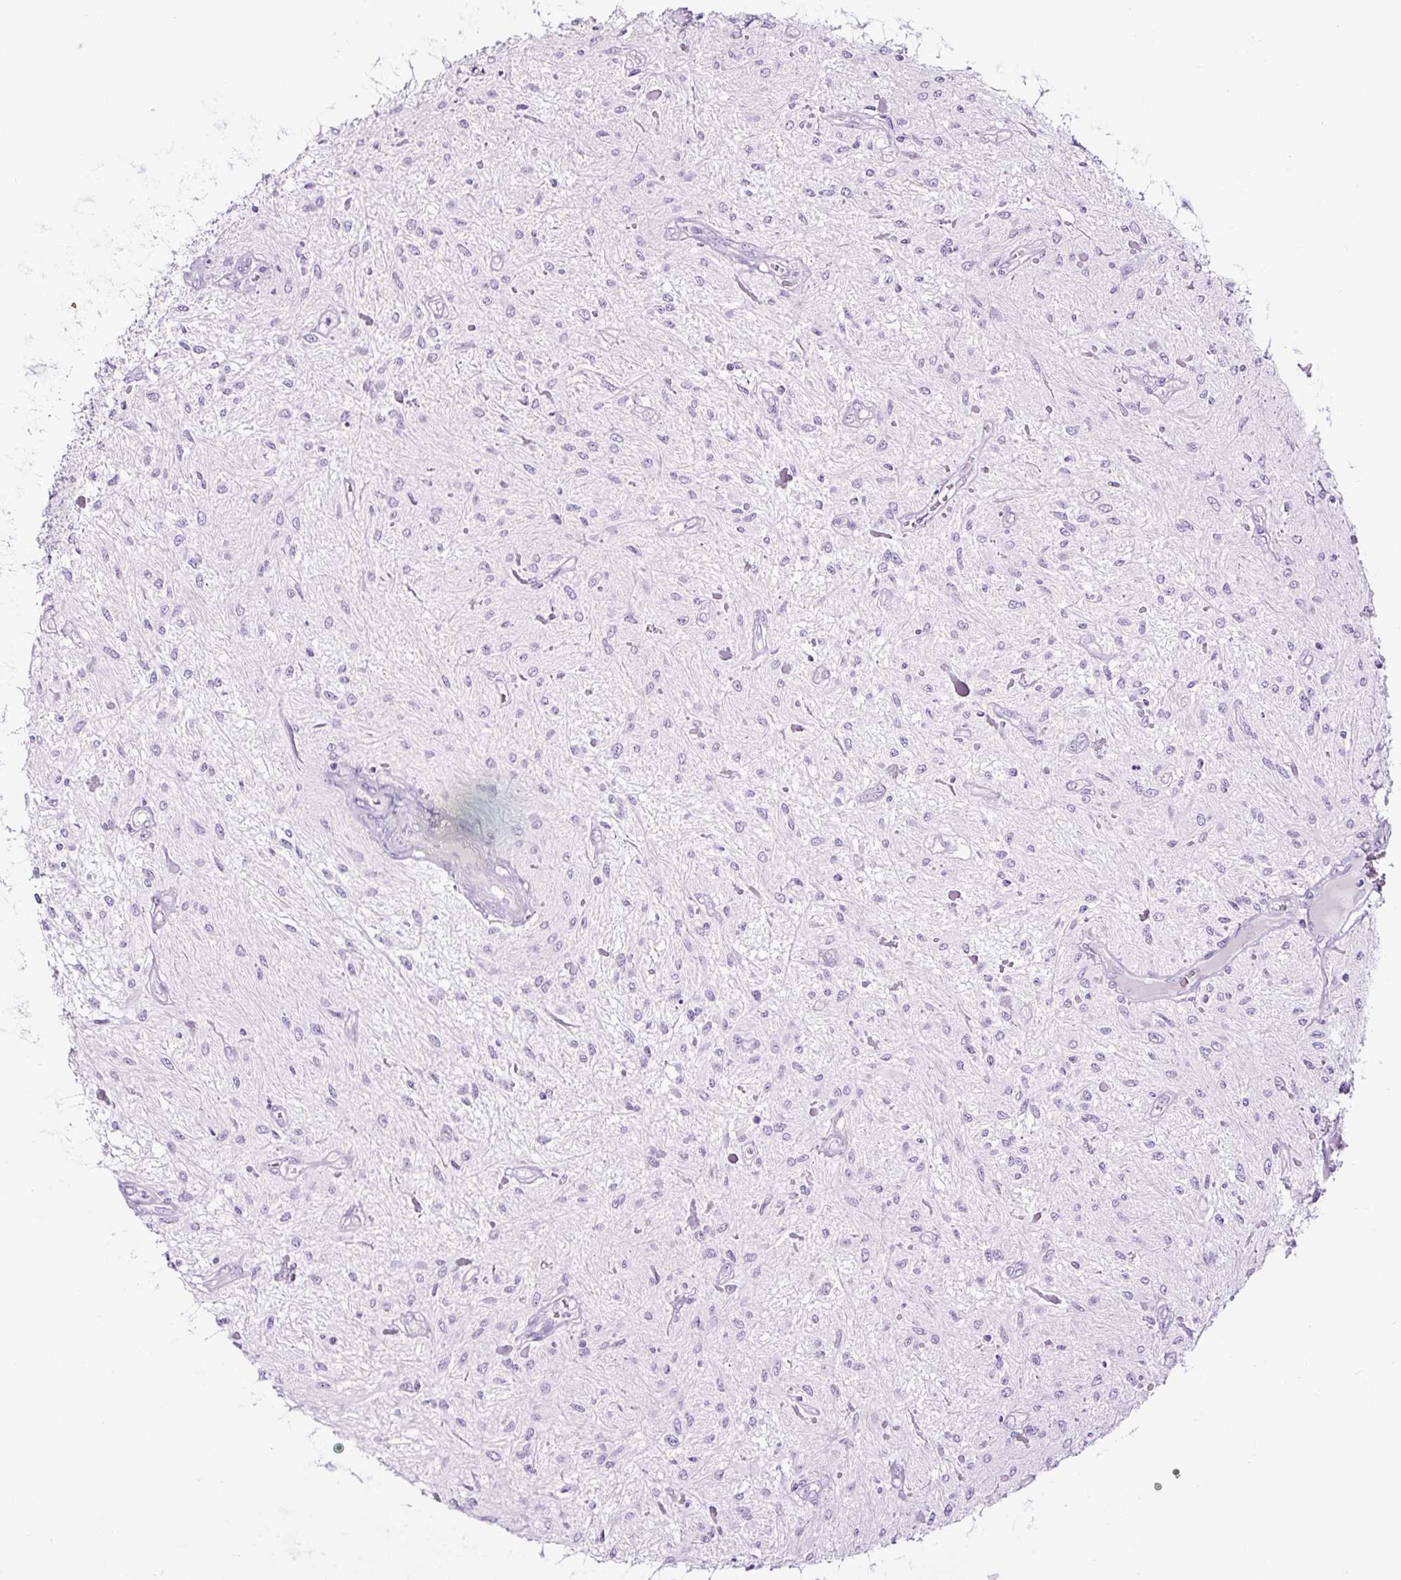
{"staining": {"intensity": "negative", "quantity": "none", "location": "none"}, "tissue": "glioma", "cell_type": "Tumor cells", "image_type": "cancer", "snomed": [{"axis": "morphology", "description": "Glioma, malignant, Low grade"}, {"axis": "topography", "description": "Cerebellum"}], "caption": "Tumor cells show no significant expression in malignant low-grade glioma.", "gene": "NPHS2", "patient": {"sex": "female", "age": 14}}